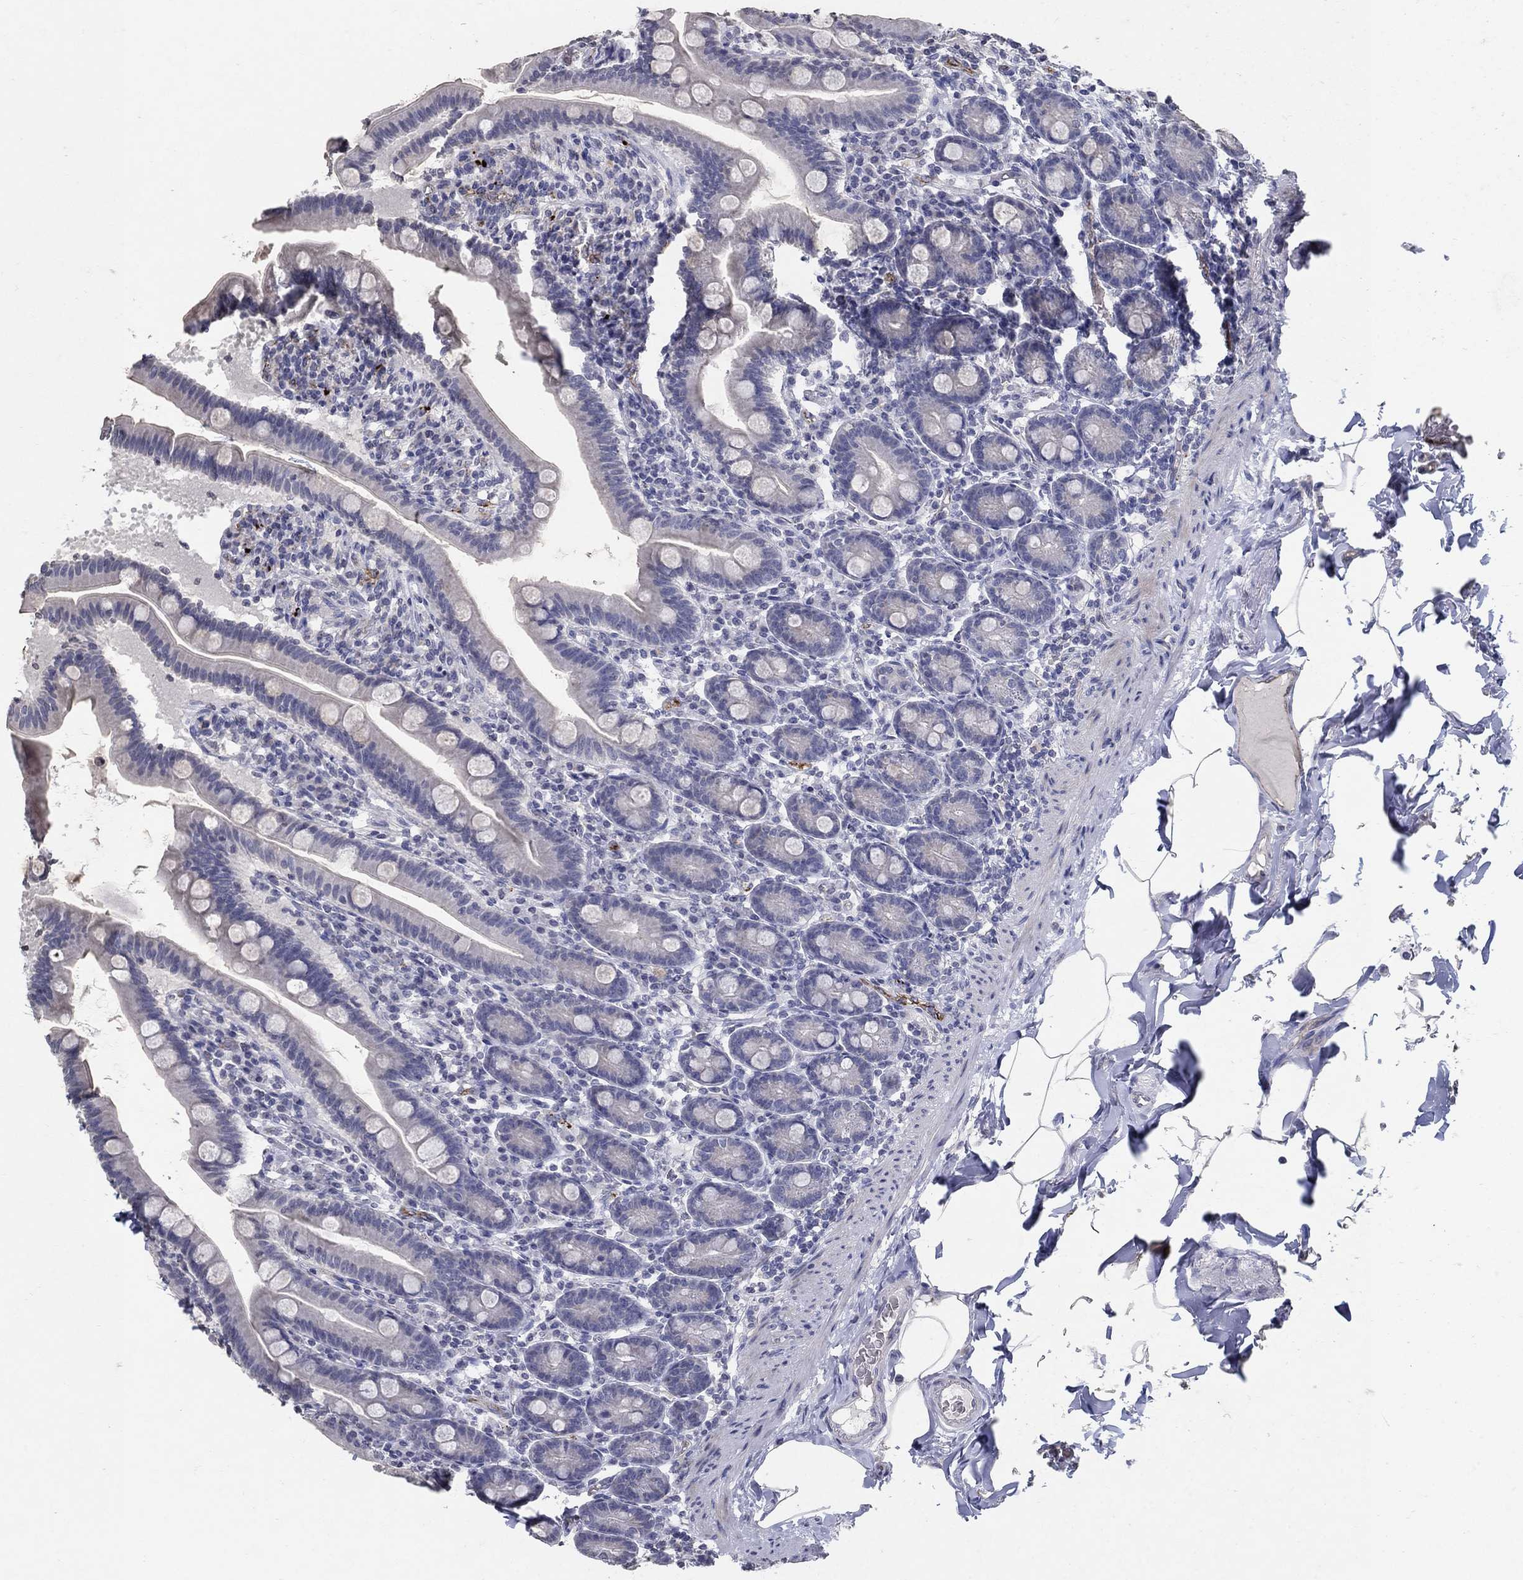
{"staining": {"intensity": "negative", "quantity": "none", "location": "none"}, "tissue": "small intestine", "cell_type": "Glandular cells", "image_type": "normal", "snomed": [{"axis": "morphology", "description": "Normal tissue, NOS"}, {"axis": "topography", "description": "Small intestine"}], "caption": "Glandular cells are negative for protein expression in benign human small intestine. (DAB immunohistochemistry (IHC), high magnification).", "gene": "TINAG", "patient": {"sex": "male", "age": 66}}